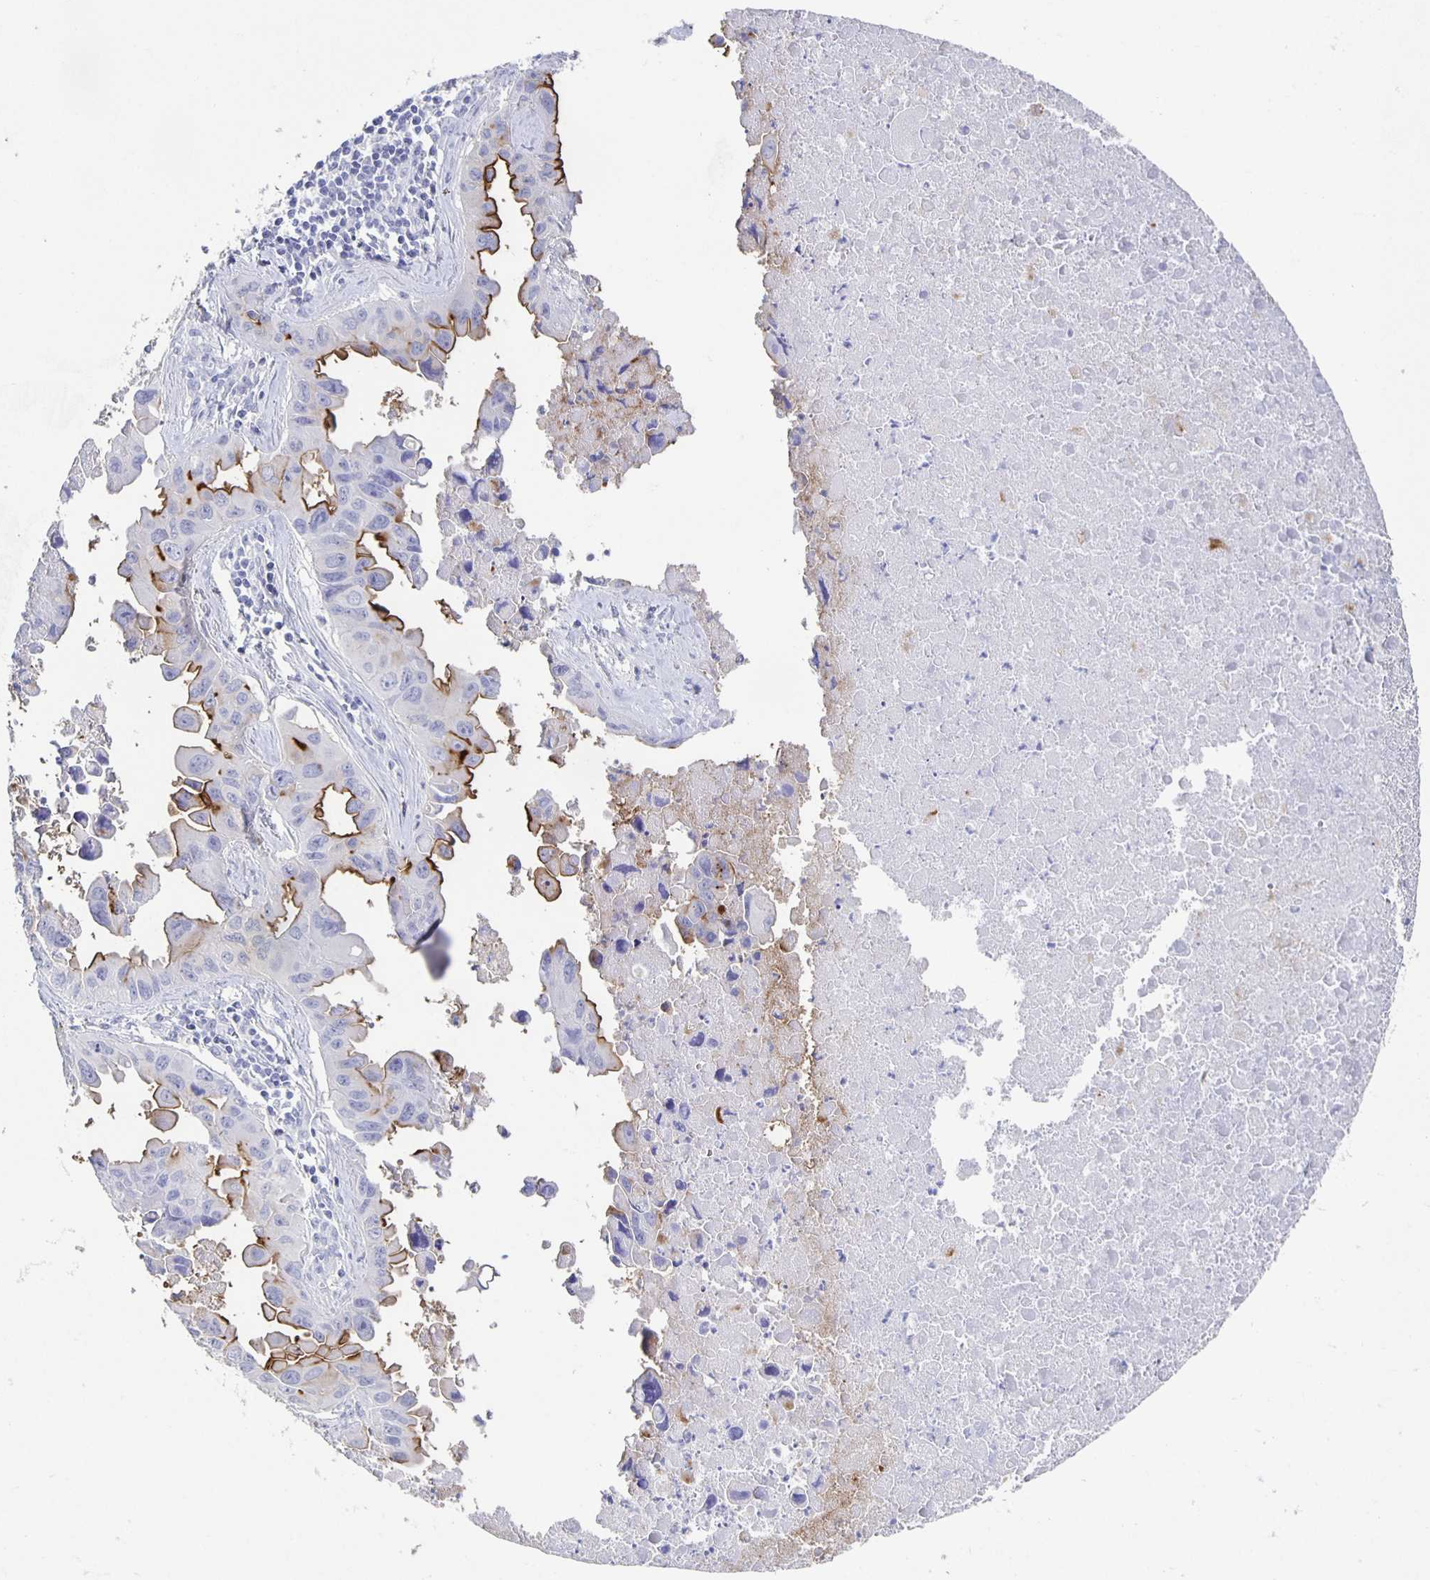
{"staining": {"intensity": "moderate", "quantity": "25%-75%", "location": "cytoplasmic/membranous"}, "tissue": "lung cancer", "cell_type": "Tumor cells", "image_type": "cancer", "snomed": [{"axis": "morphology", "description": "Adenocarcinoma, NOS"}, {"axis": "topography", "description": "Lymph node"}, {"axis": "topography", "description": "Lung"}], "caption": "Moderate cytoplasmic/membranous protein positivity is seen in about 25%-75% of tumor cells in lung cancer. Using DAB (3,3'-diaminobenzidine) (brown) and hematoxylin (blue) stains, captured at high magnification using brightfield microscopy.", "gene": "SLC34A2", "patient": {"sex": "male", "age": 64}}